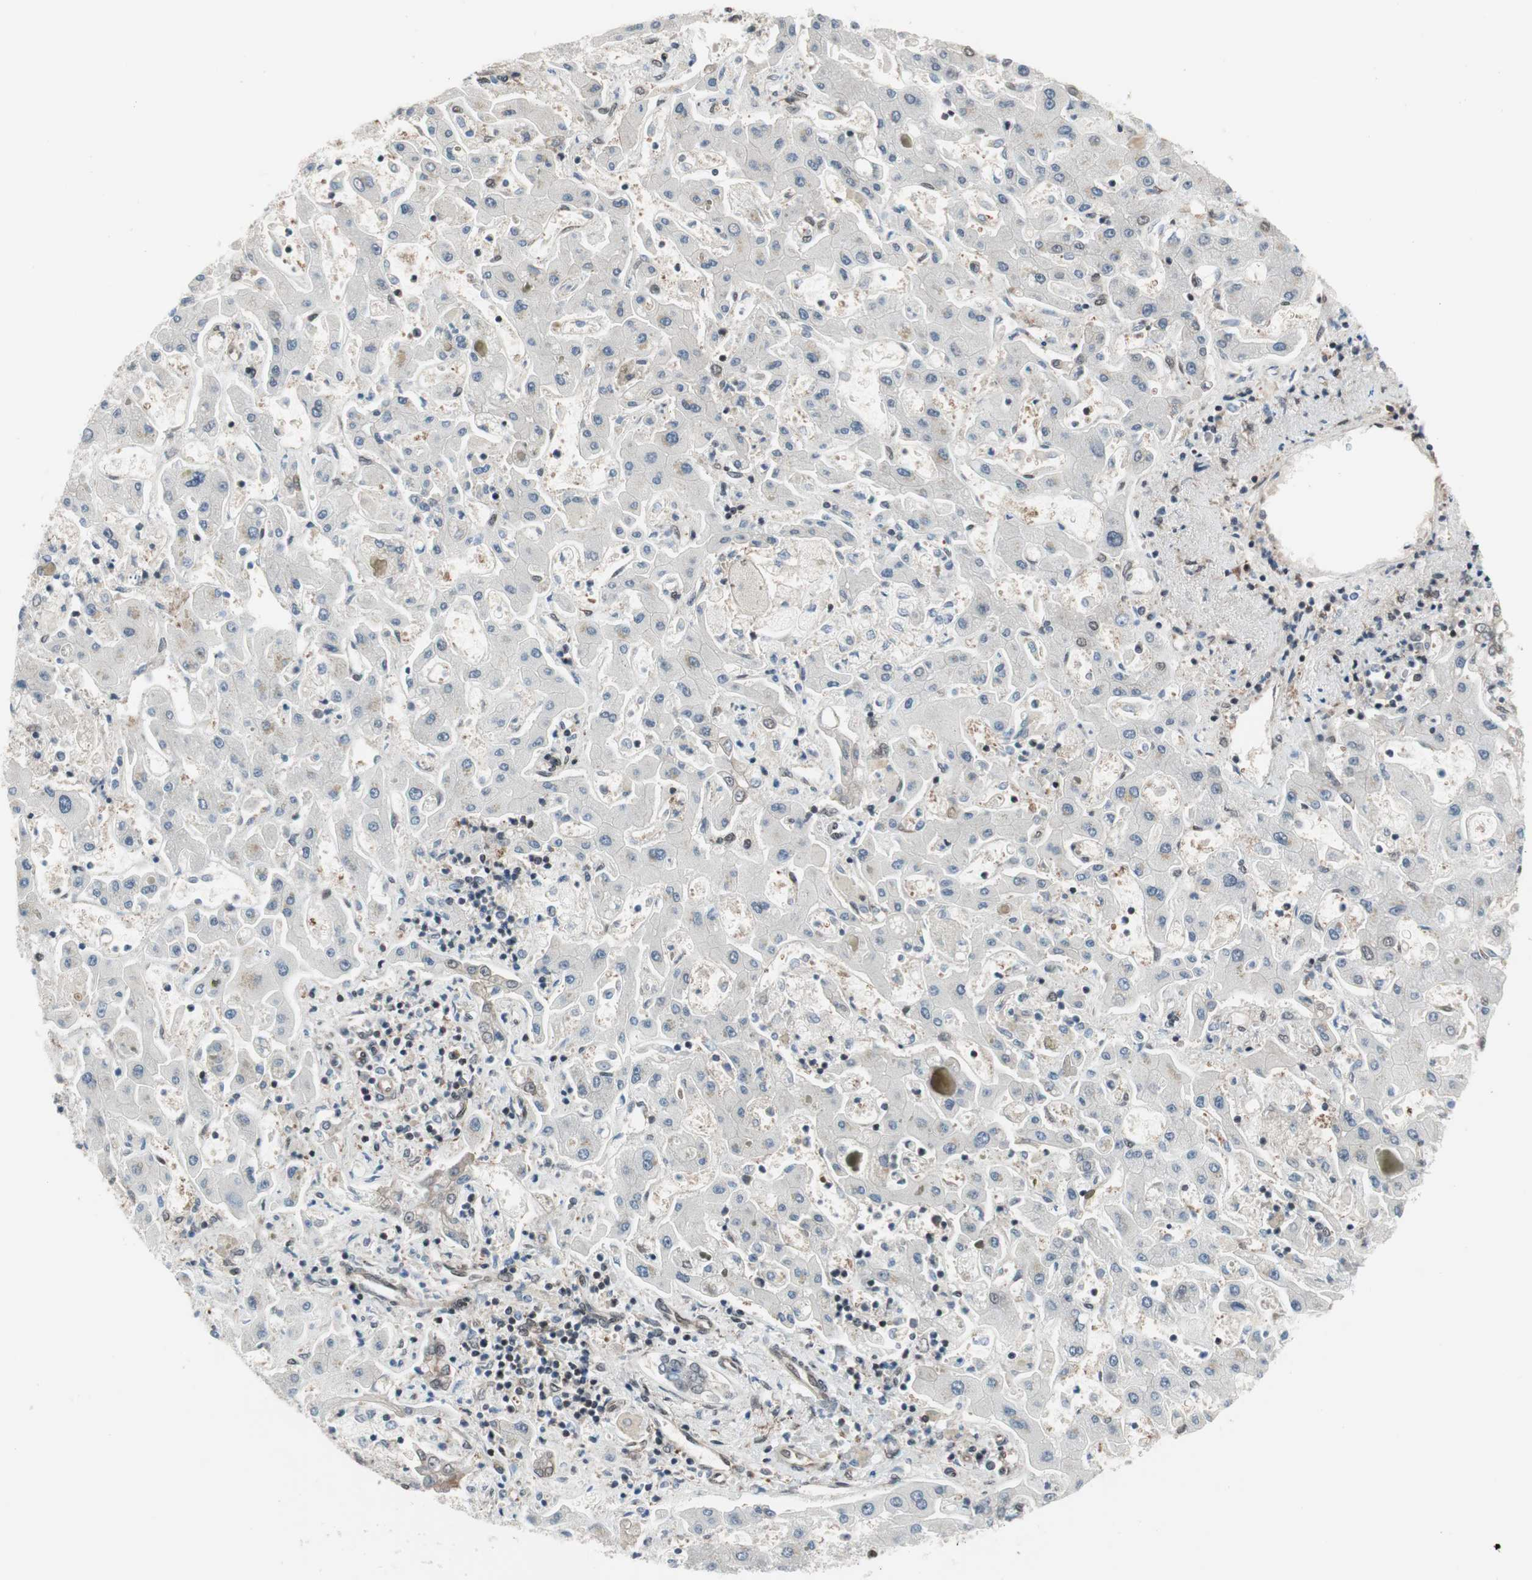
{"staining": {"intensity": "moderate", "quantity": "<25%", "location": "cytoplasmic/membranous"}, "tissue": "liver cancer", "cell_type": "Tumor cells", "image_type": "cancer", "snomed": [{"axis": "morphology", "description": "Cholangiocarcinoma"}, {"axis": "topography", "description": "Liver"}], "caption": "Immunohistochemical staining of cholangiocarcinoma (liver) exhibits low levels of moderate cytoplasmic/membranous protein staining in approximately <25% of tumor cells.", "gene": "ZNF512B", "patient": {"sex": "male", "age": 50}}